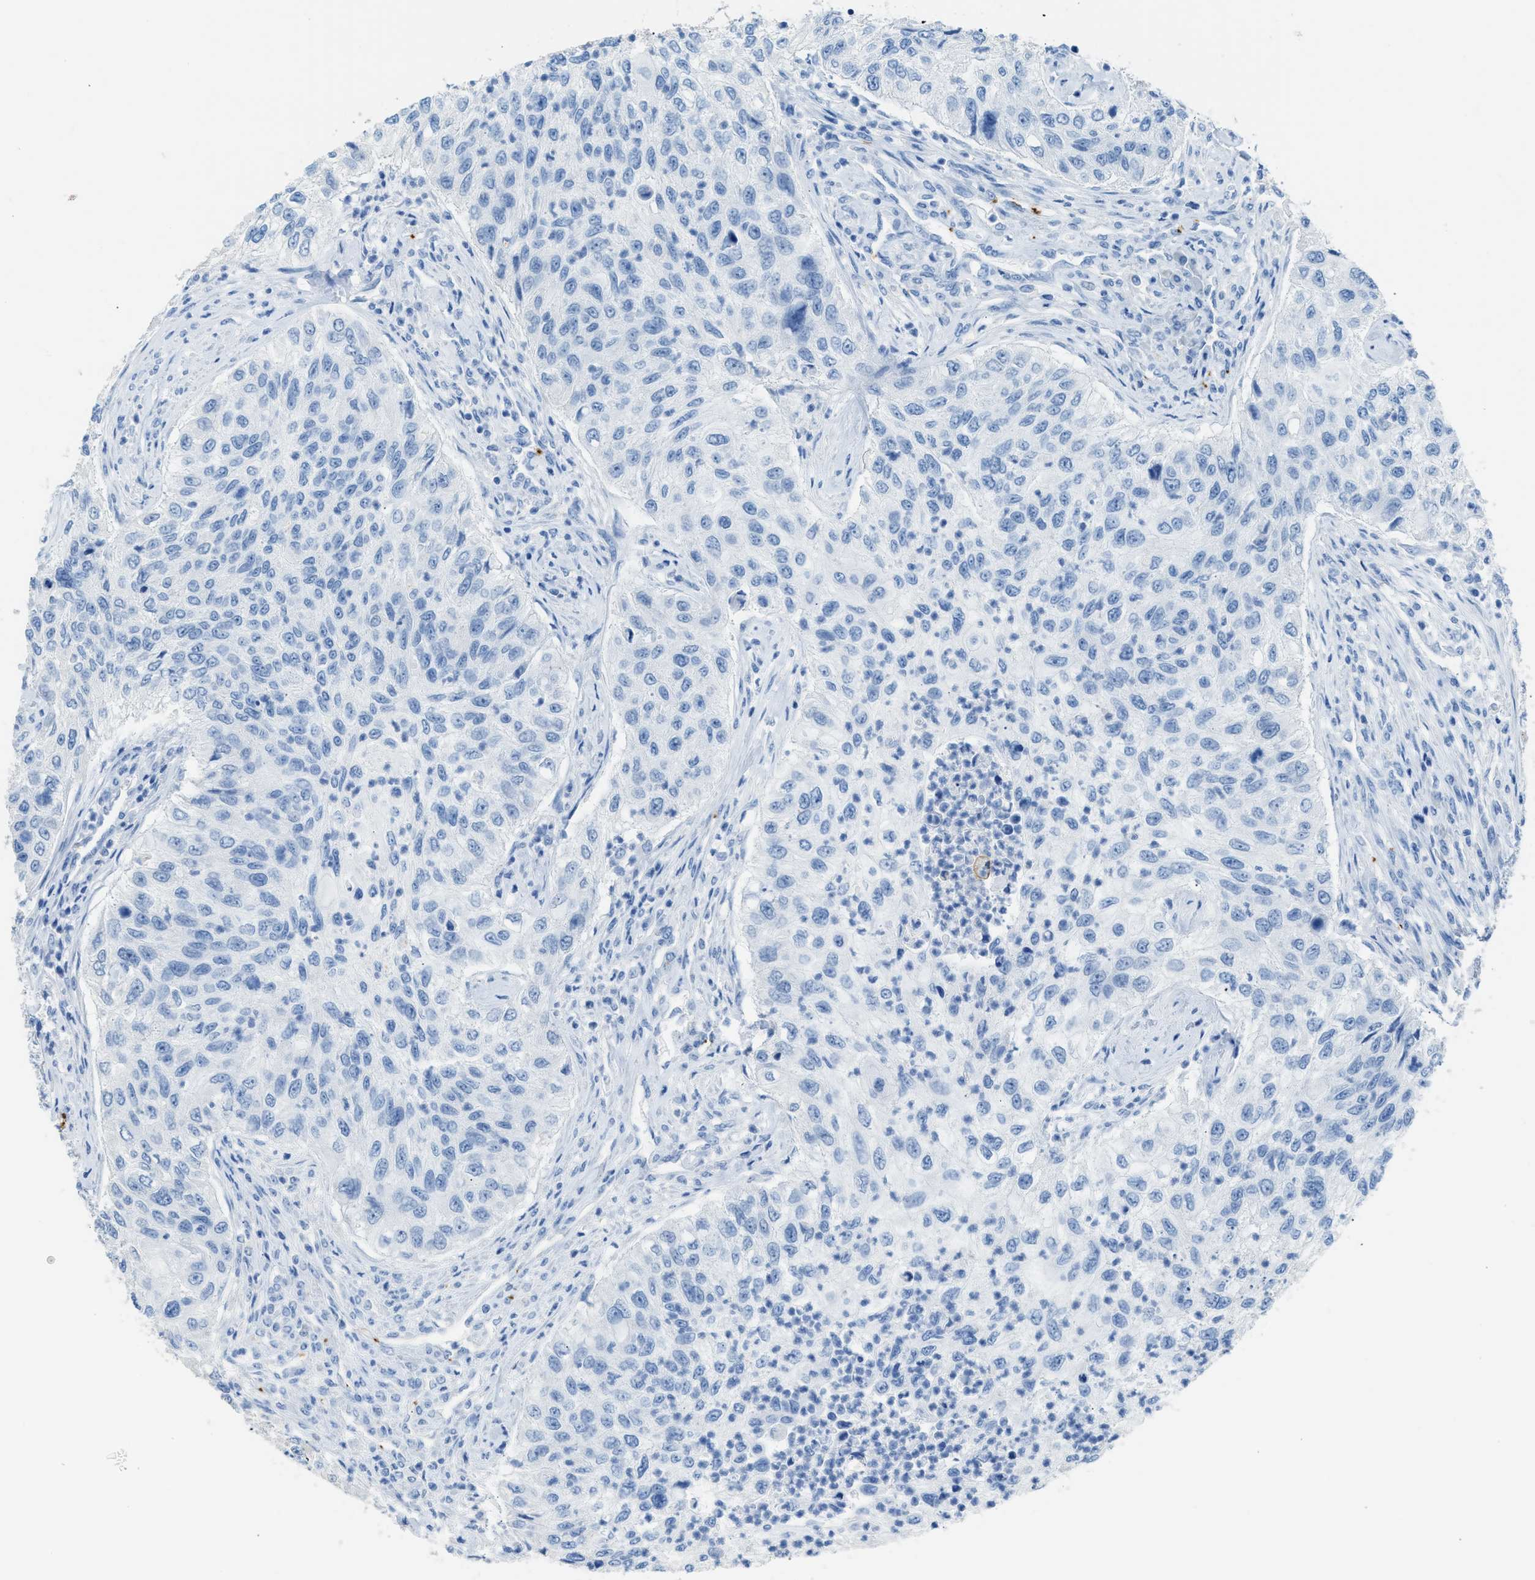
{"staining": {"intensity": "negative", "quantity": "none", "location": "none"}, "tissue": "urothelial cancer", "cell_type": "Tumor cells", "image_type": "cancer", "snomed": [{"axis": "morphology", "description": "Urothelial carcinoma, High grade"}, {"axis": "topography", "description": "Urinary bladder"}], "caption": "High power microscopy photomicrograph of an immunohistochemistry (IHC) micrograph of urothelial cancer, revealing no significant staining in tumor cells.", "gene": "FAIM2", "patient": {"sex": "female", "age": 60}}